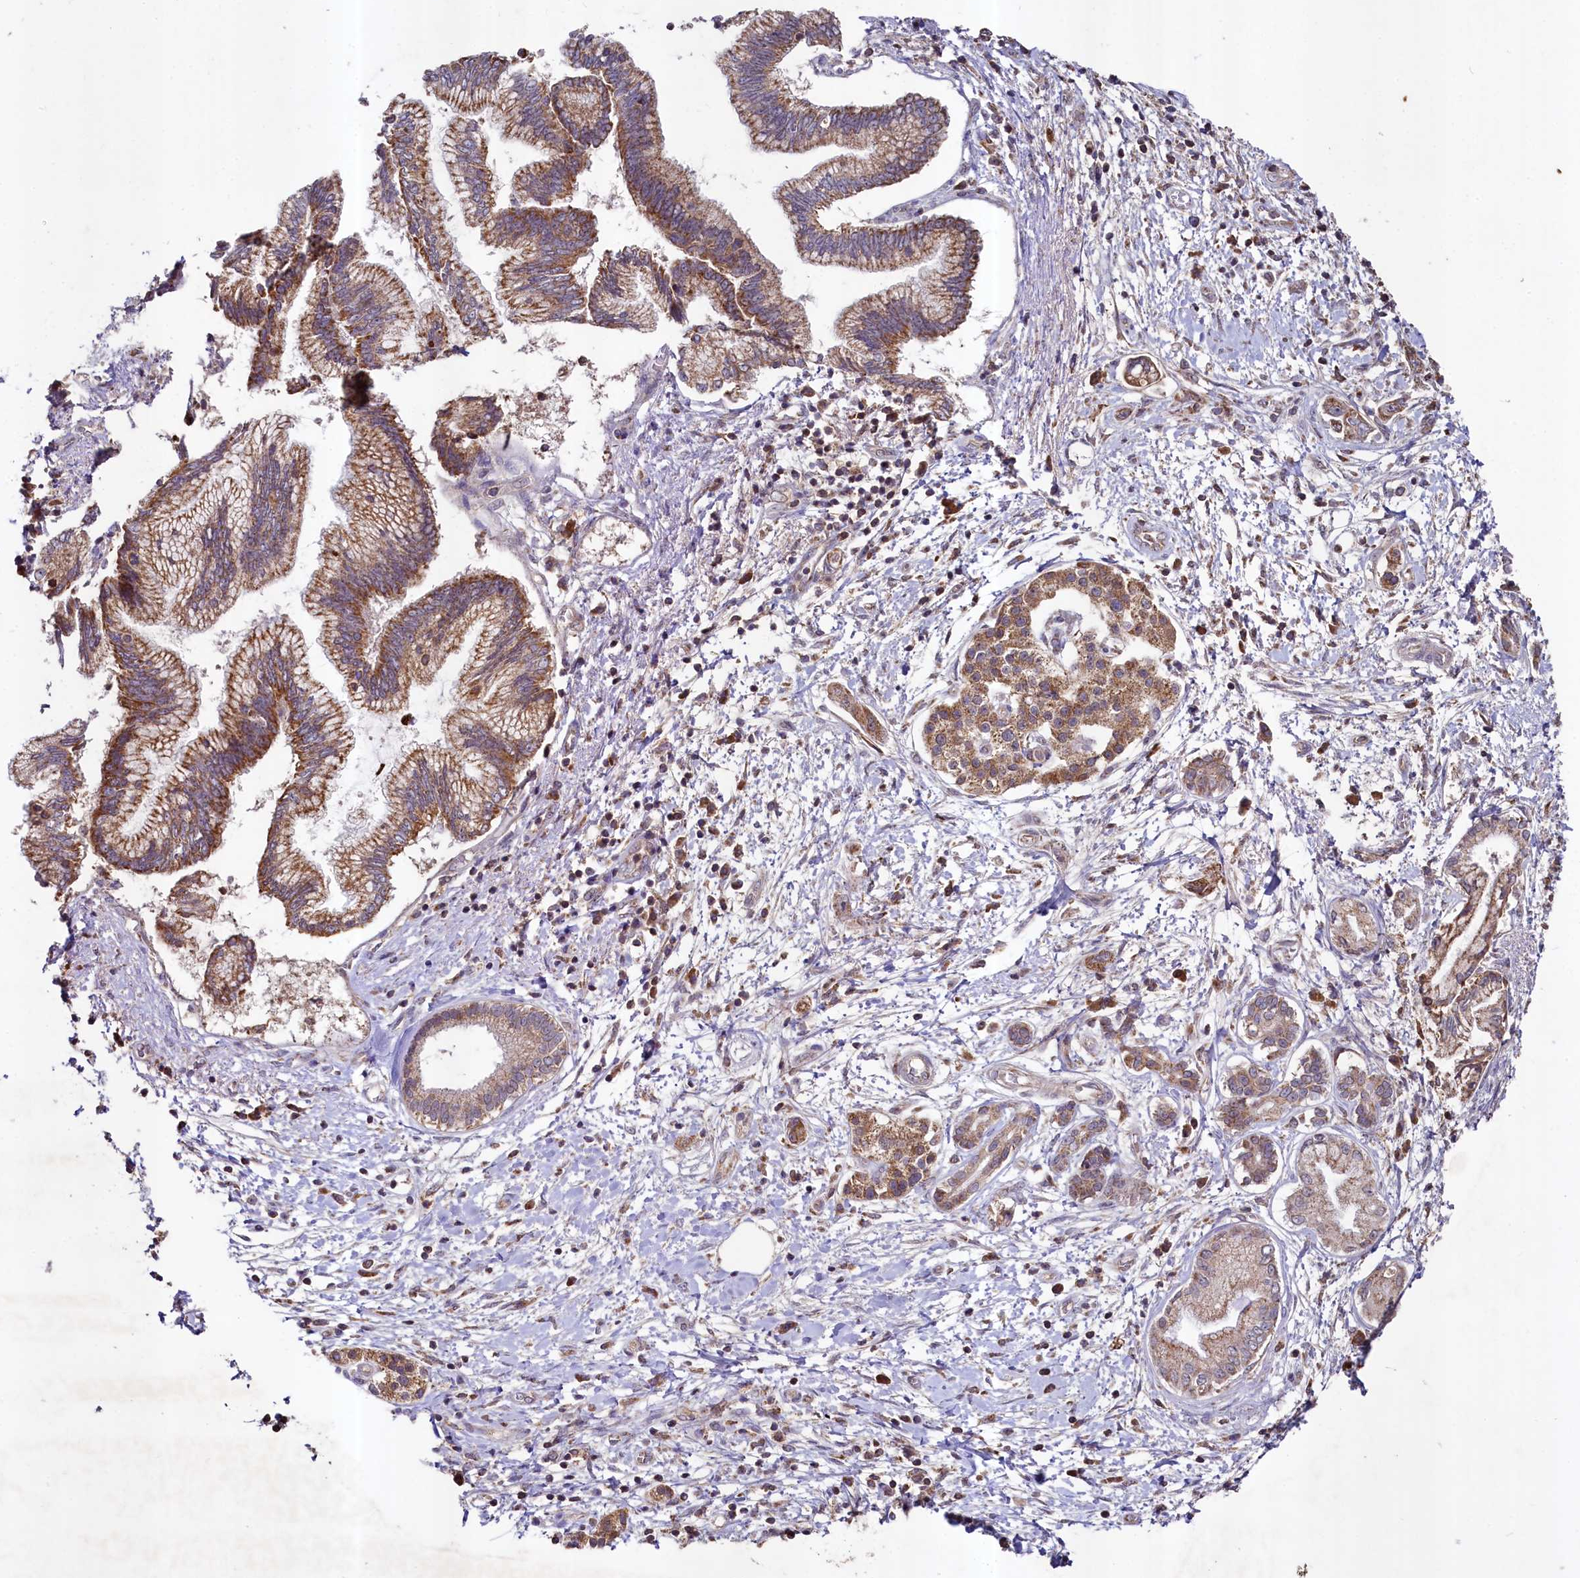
{"staining": {"intensity": "moderate", "quantity": ">75%", "location": "cytoplasmic/membranous"}, "tissue": "pancreatic cancer", "cell_type": "Tumor cells", "image_type": "cancer", "snomed": [{"axis": "morphology", "description": "Adenocarcinoma, NOS"}, {"axis": "topography", "description": "Pancreas"}], "caption": "A photomicrograph of pancreatic adenocarcinoma stained for a protein reveals moderate cytoplasmic/membranous brown staining in tumor cells.", "gene": "METTL4", "patient": {"sex": "female", "age": 73}}